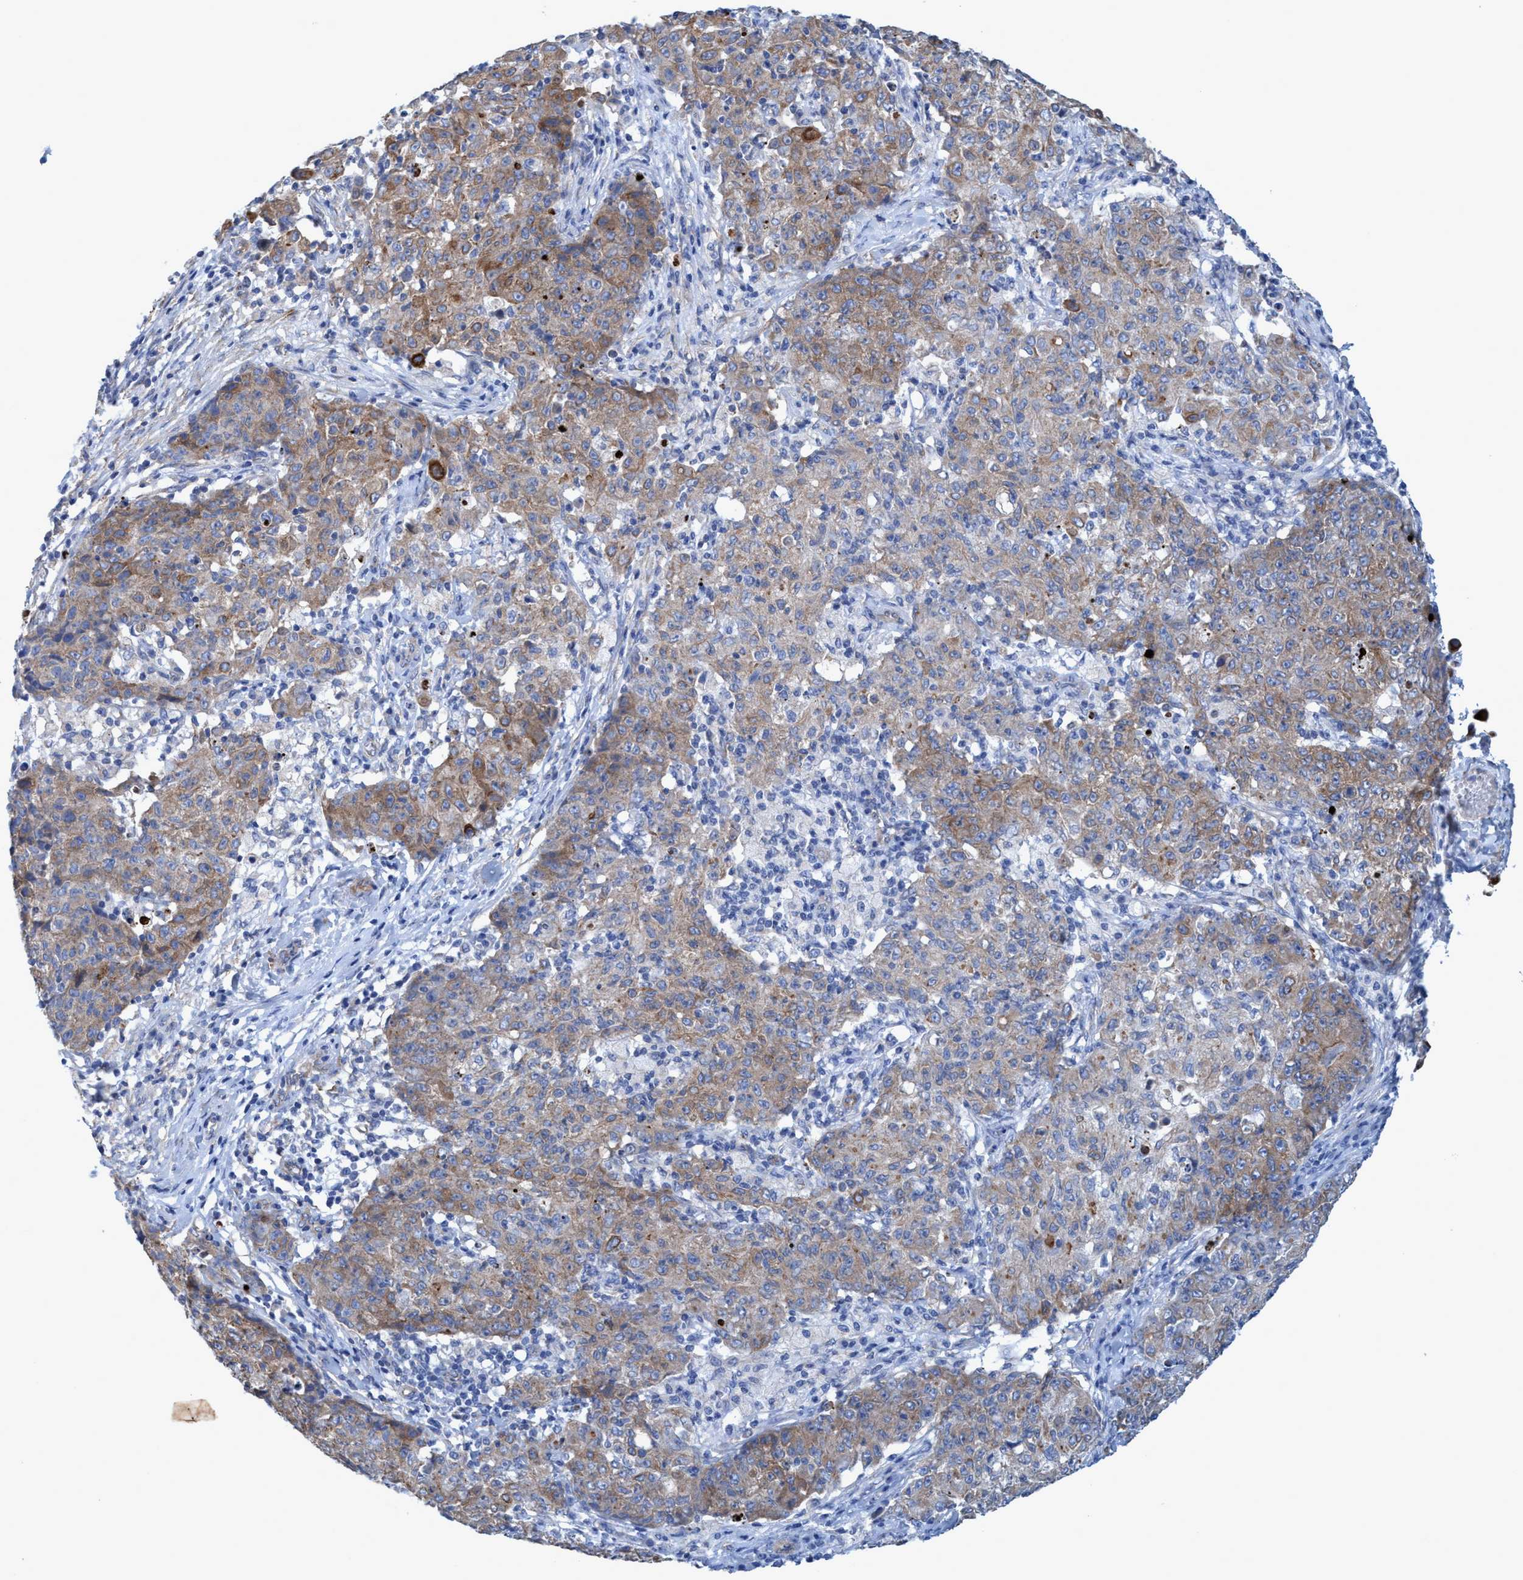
{"staining": {"intensity": "moderate", "quantity": "25%-75%", "location": "cytoplasmic/membranous"}, "tissue": "ovarian cancer", "cell_type": "Tumor cells", "image_type": "cancer", "snomed": [{"axis": "morphology", "description": "Carcinoma, endometroid"}, {"axis": "topography", "description": "Ovary"}], "caption": "IHC staining of ovarian cancer, which exhibits medium levels of moderate cytoplasmic/membranous expression in approximately 25%-75% of tumor cells indicating moderate cytoplasmic/membranous protein staining. The staining was performed using DAB (brown) for protein detection and nuclei were counterstained in hematoxylin (blue).", "gene": "GULP1", "patient": {"sex": "female", "age": 42}}